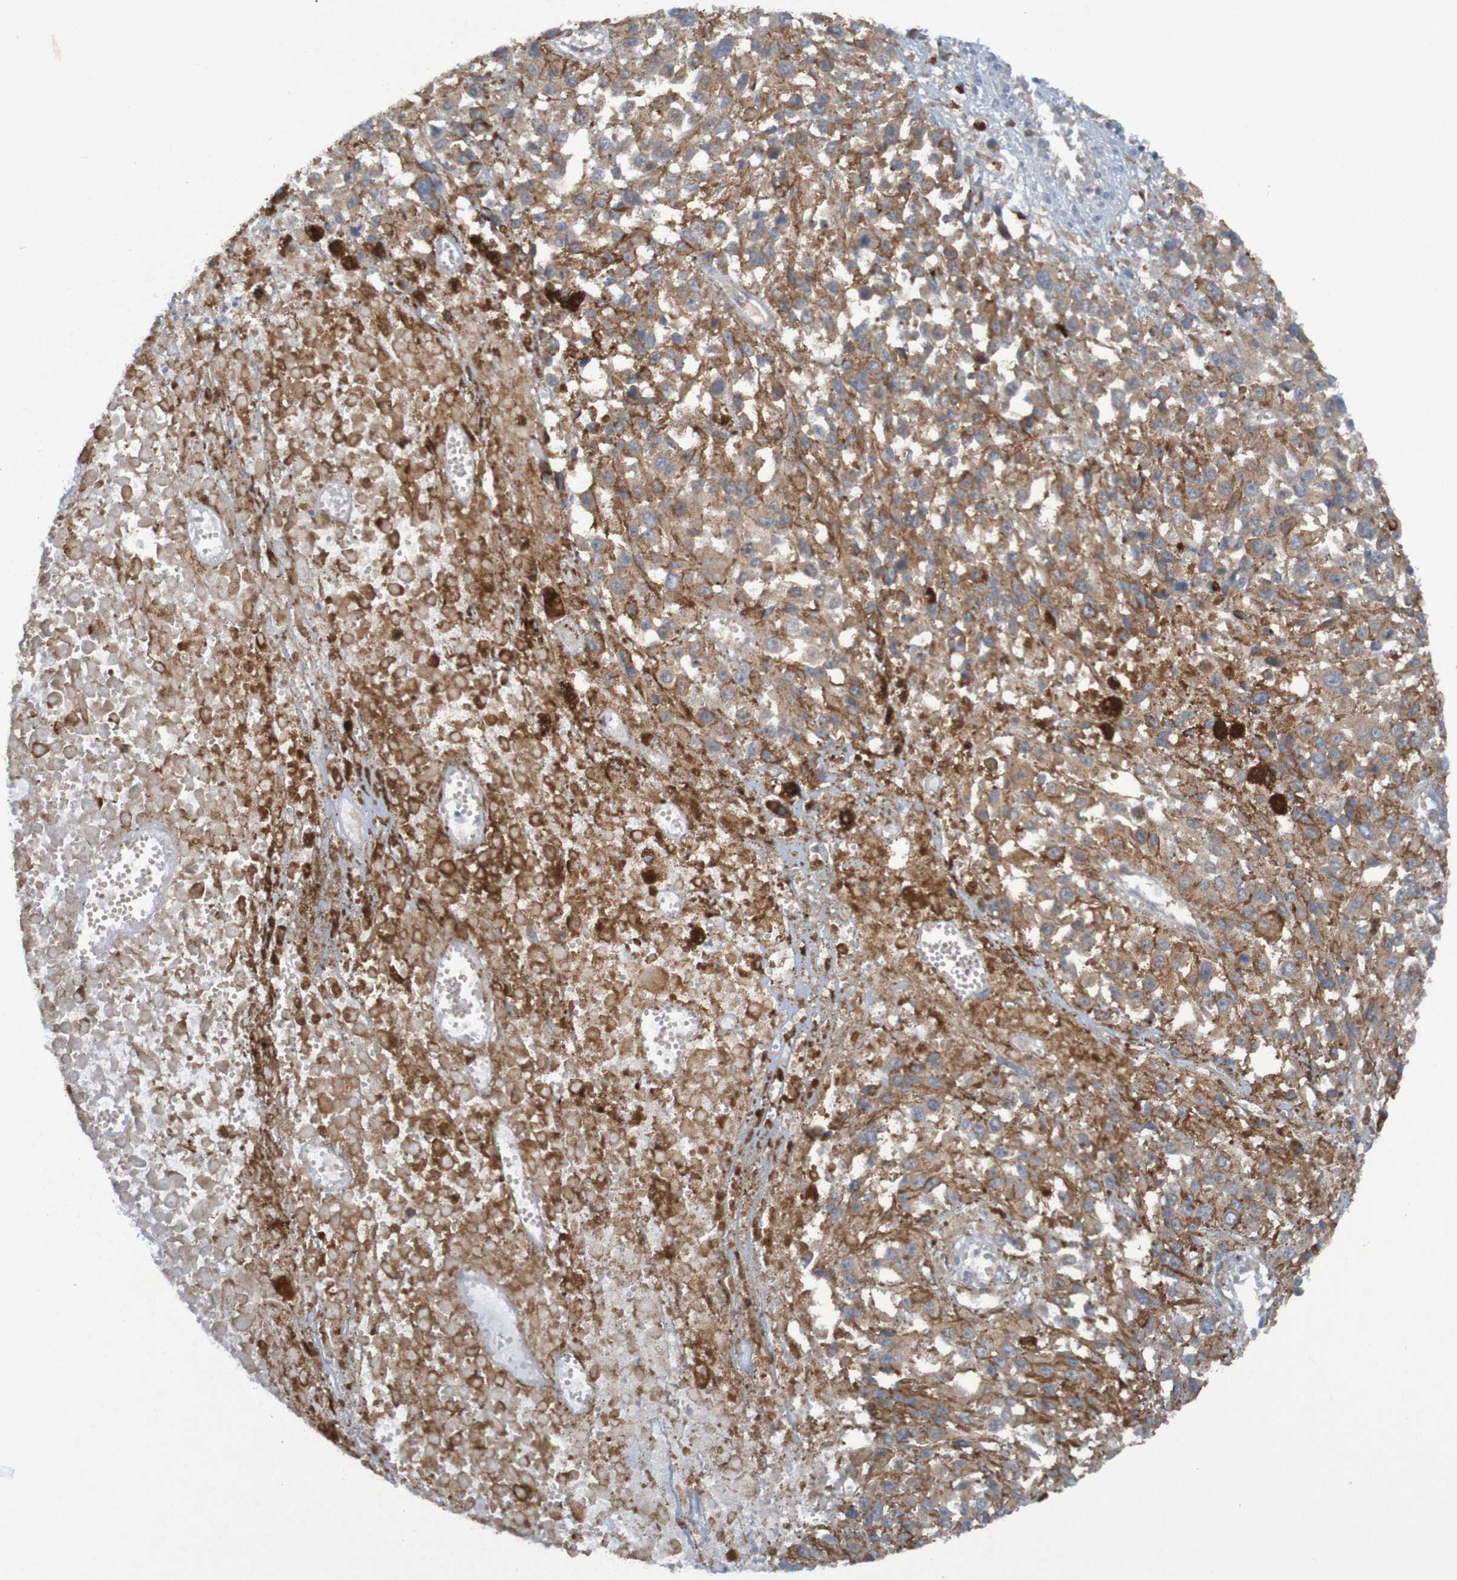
{"staining": {"intensity": "moderate", "quantity": ">75%", "location": "cytoplasmic/membranous"}, "tissue": "melanoma", "cell_type": "Tumor cells", "image_type": "cancer", "snomed": [{"axis": "morphology", "description": "Malignant melanoma, Metastatic site"}, {"axis": "topography", "description": "Lymph node"}], "caption": "Malignant melanoma (metastatic site) stained with a protein marker displays moderate staining in tumor cells.", "gene": "DNAJC4", "patient": {"sex": "male", "age": 59}}